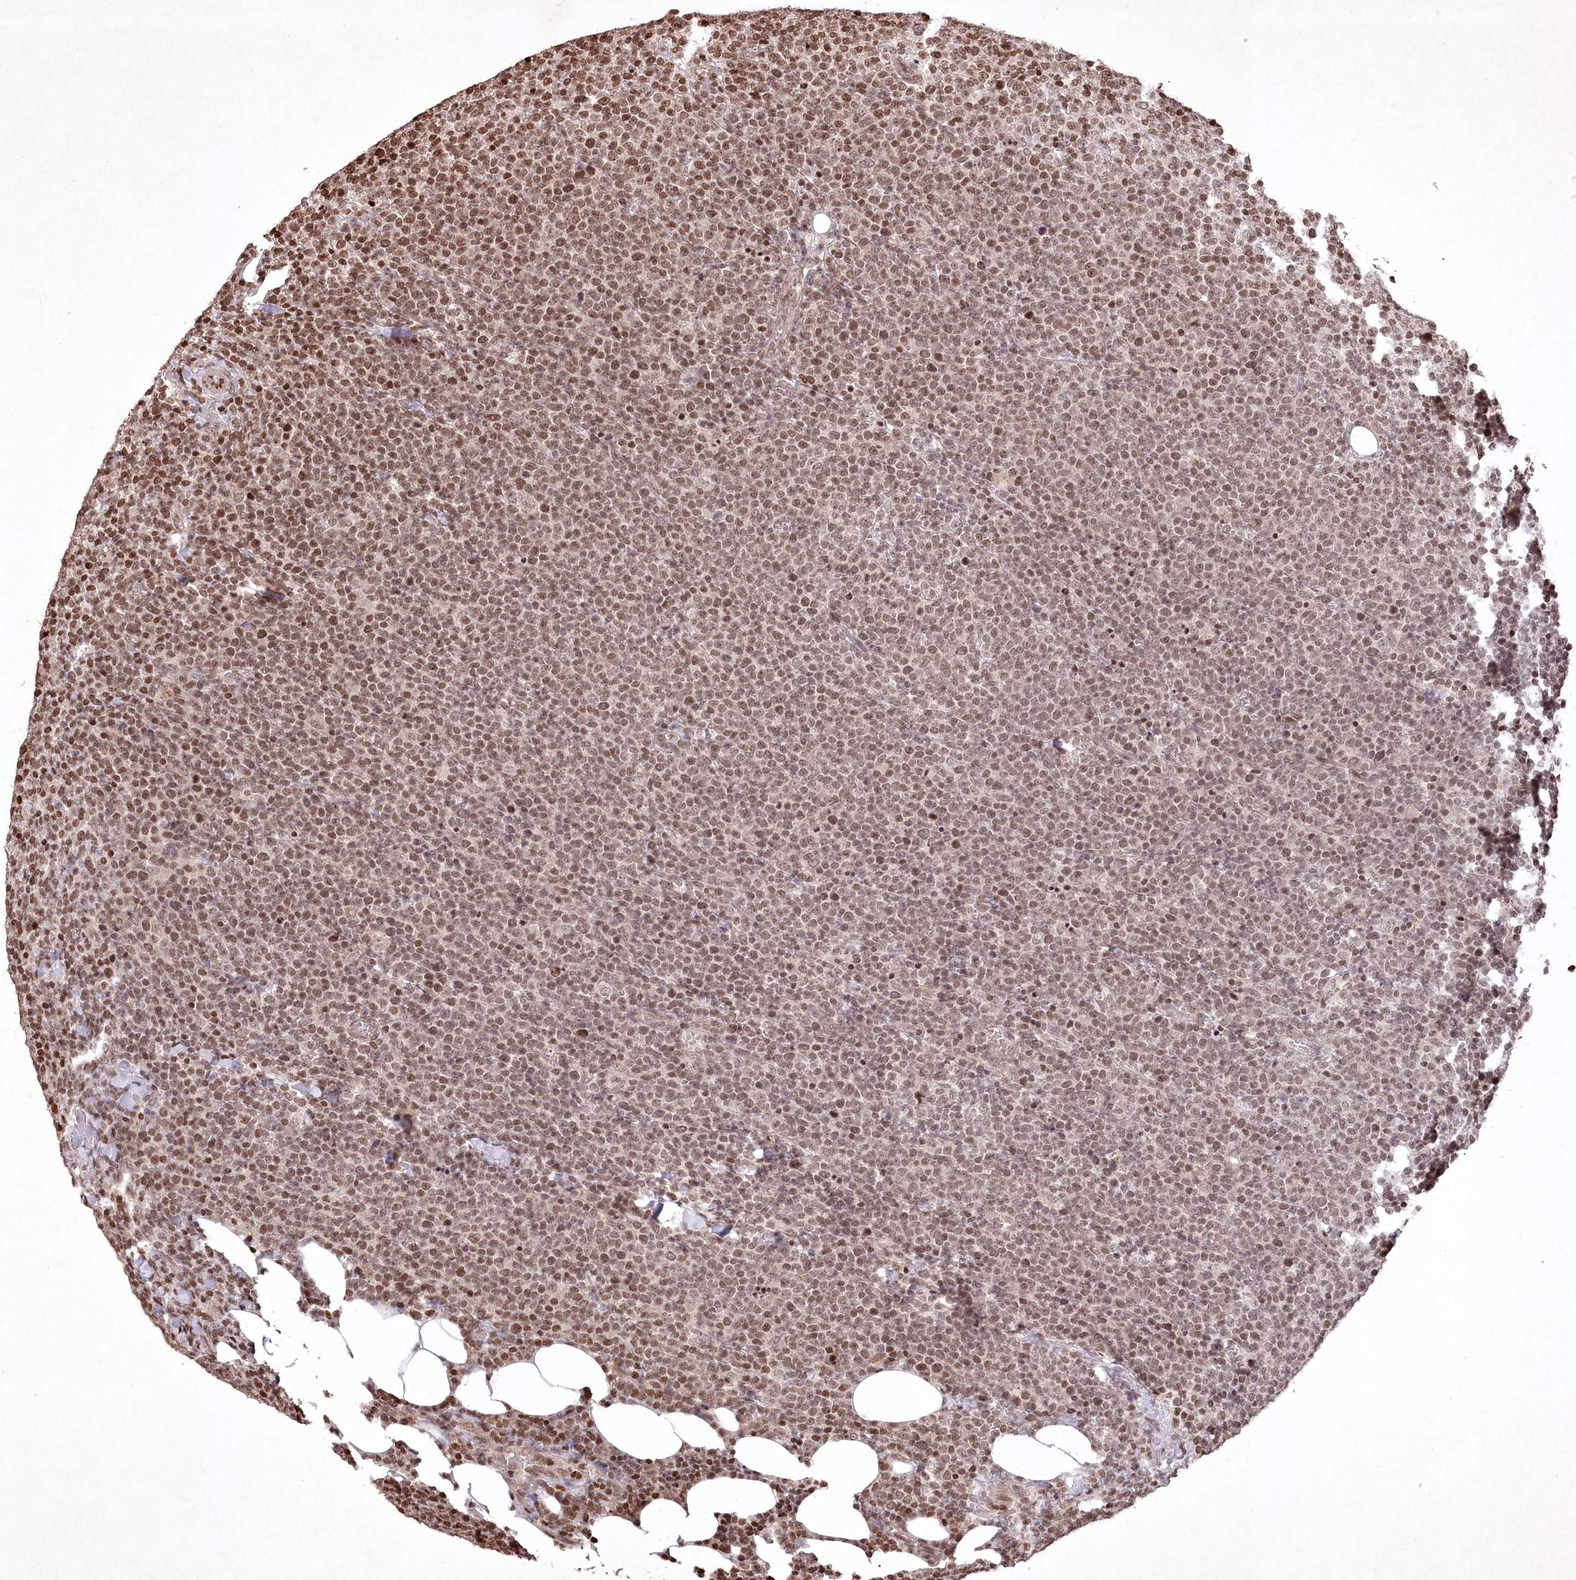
{"staining": {"intensity": "moderate", "quantity": ">75%", "location": "nuclear"}, "tissue": "lymphoma", "cell_type": "Tumor cells", "image_type": "cancer", "snomed": [{"axis": "morphology", "description": "Malignant lymphoma, non-Hodgkin's type, High grade"}, {"axis": "topography", "description": "Lymph node"}], "caption": "Malignant lymphoma, non-Hodgkin's type (high-grade) stained for a protein exhibits moderate nuclear positivity in tumor cells. The staining was performed using DAB (3,3'-diaminobenzidine) to visualize the protein expression in brown, while the nuclei were stained in blue with hematoxylin (Magnification: 20x).", "gene": "CCSER2", "patient": {"sex": "male", "age": 61}}